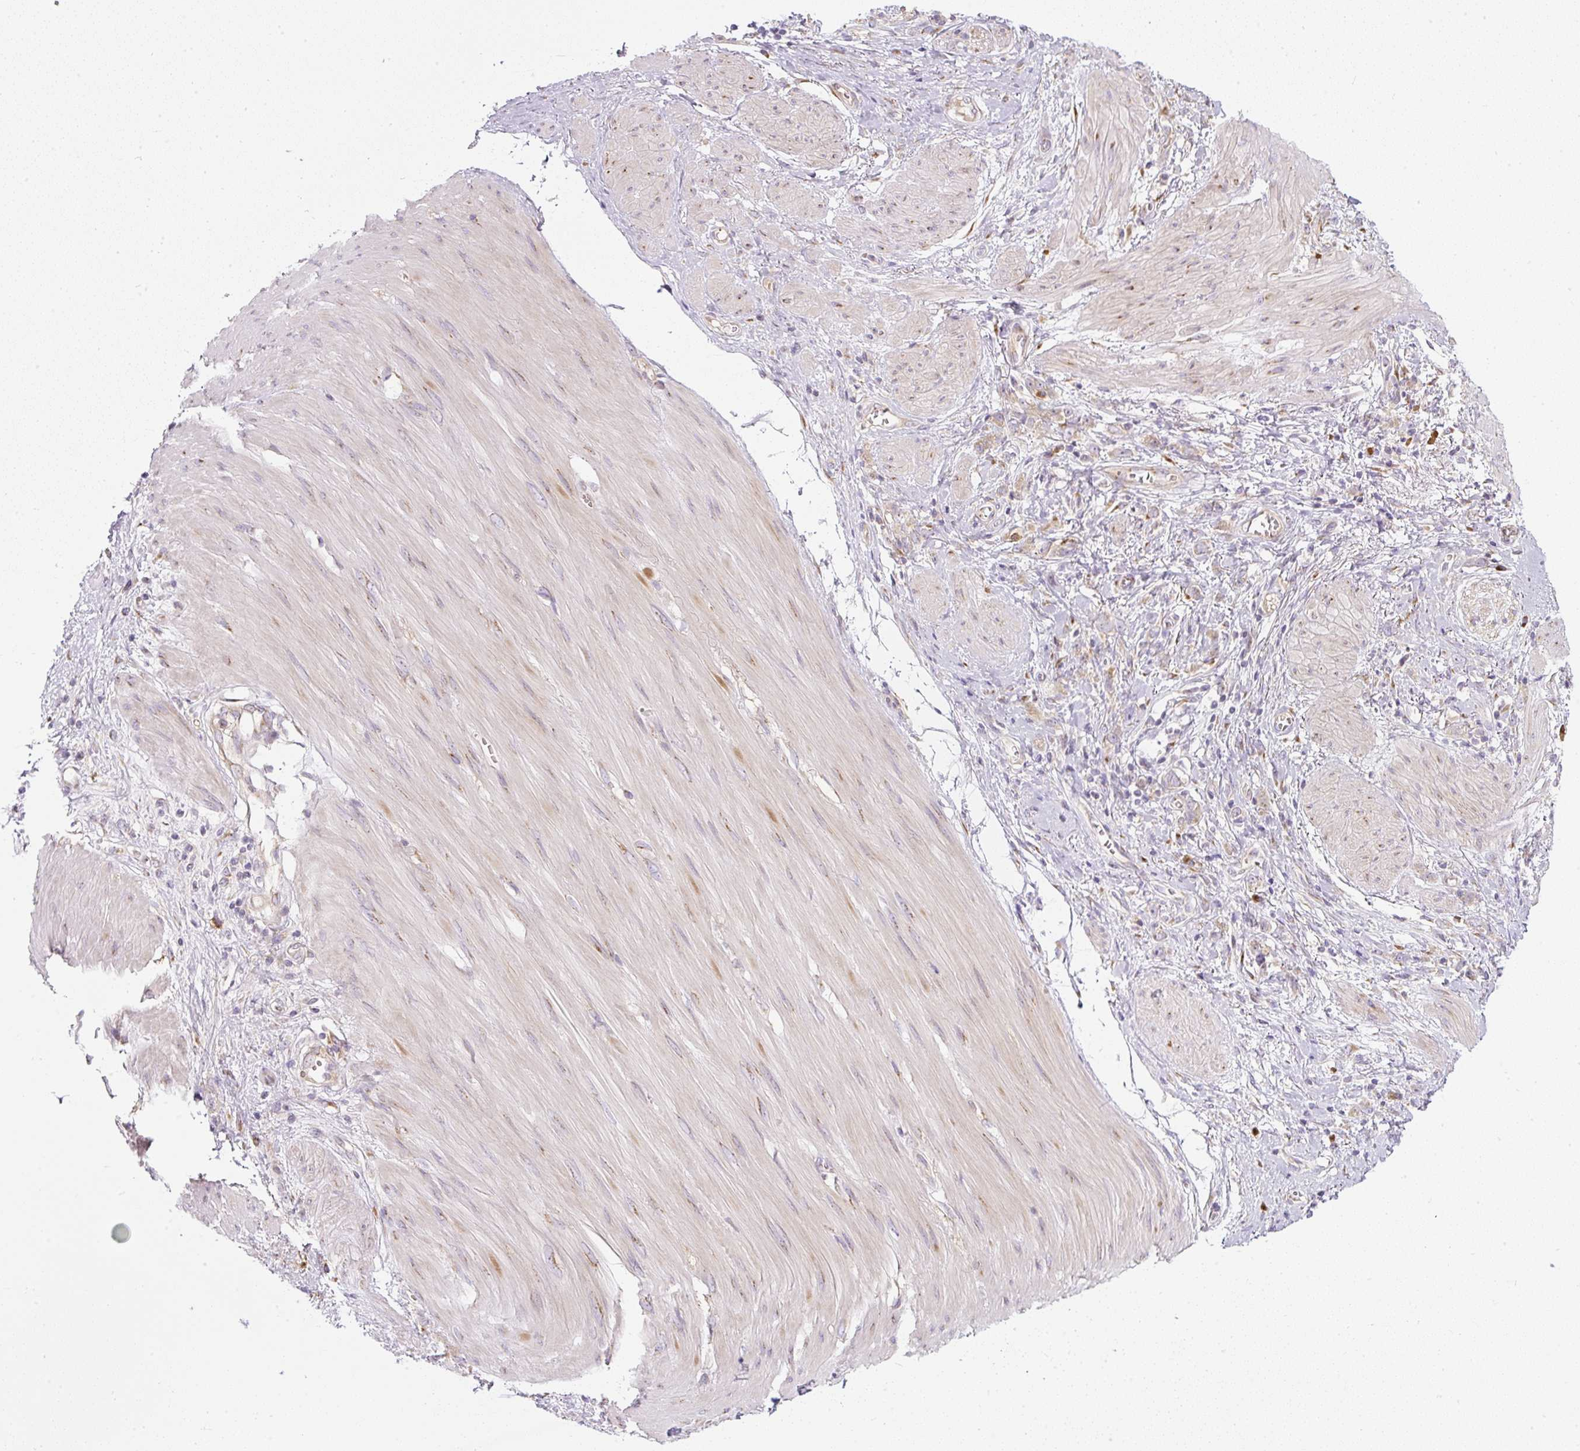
{"staining": {"intensity": "weak", "quantity": "<25%", "location": "cytoplasmic/membranous"}, "tissue": "stomach cancer", "cell_type": "Tumor cells", "image_type": "cancer", "snomed": [{"axis": "morphology", "description": "Adenocarcinoma, NOS"}, {"axis": "topography", "description": "Stomach"}], "caption": "The photomicrograph demonstrates no significant positivity in tumor cells of stomach cancer. The staining was performed using DAB to visualize the protein expression in brown, while the nuclei were stained in blue with hematoxylin (Magnification: 20x).", "gene": "MLX", "patient": {"sex": "female", "age": 76}}